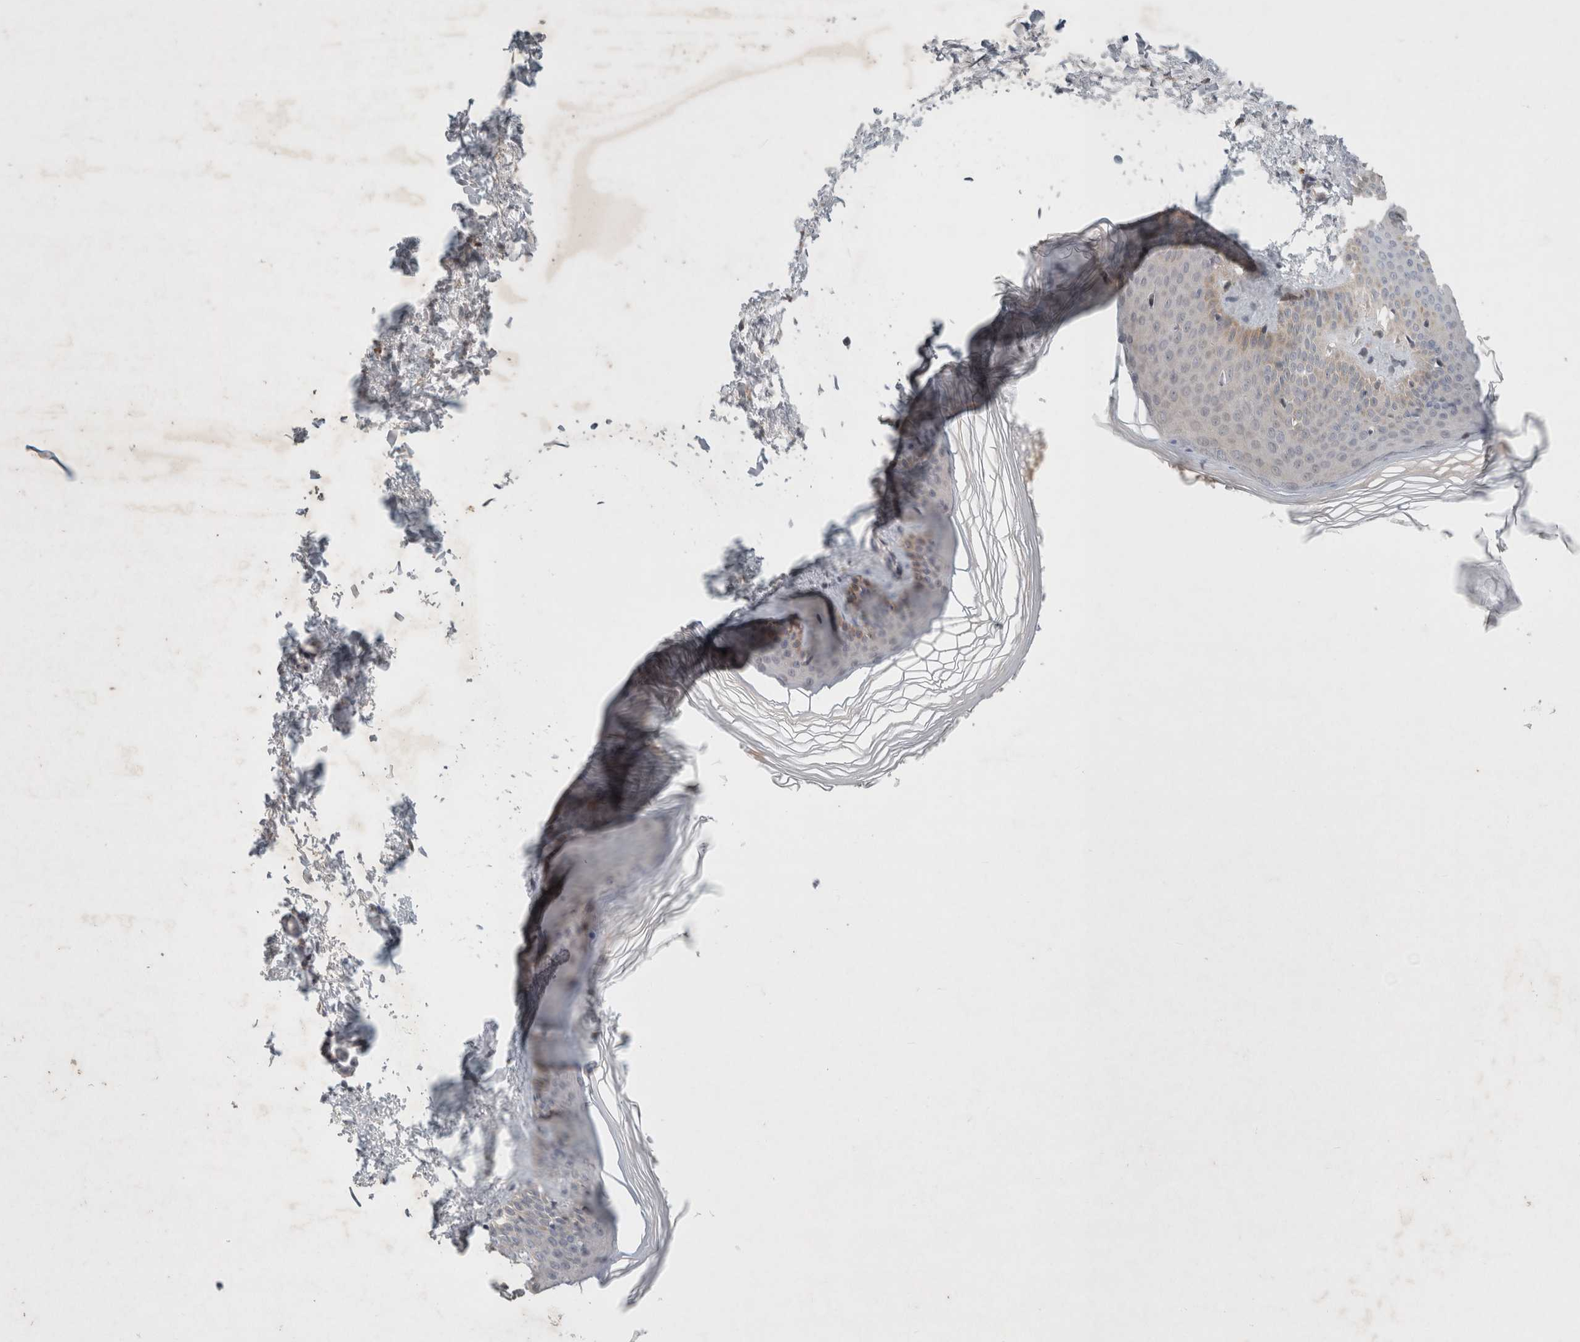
{"staining": {"intensity": "weak", "quantity": ">75%", "location": "cytoplasmic/membranous"}, "tissue": "skin", "cell_type": "Fibroblasts", "image_type": "normal", "snomed": [{"axis": "morphology", "description": "Normal tissue, NOS"}, {"axis": "topography", "description": "Skin"}], "caption": "DAB immunohistochemical staining of benign human skin displays weak cytoplasmic/membranous protein positivity in approximately >75% of fibroblasts. (IHC, brightfield microscopy, high magnification).", "gene": "RASAL2", "patient": {"sex": "female", "age": 27}}